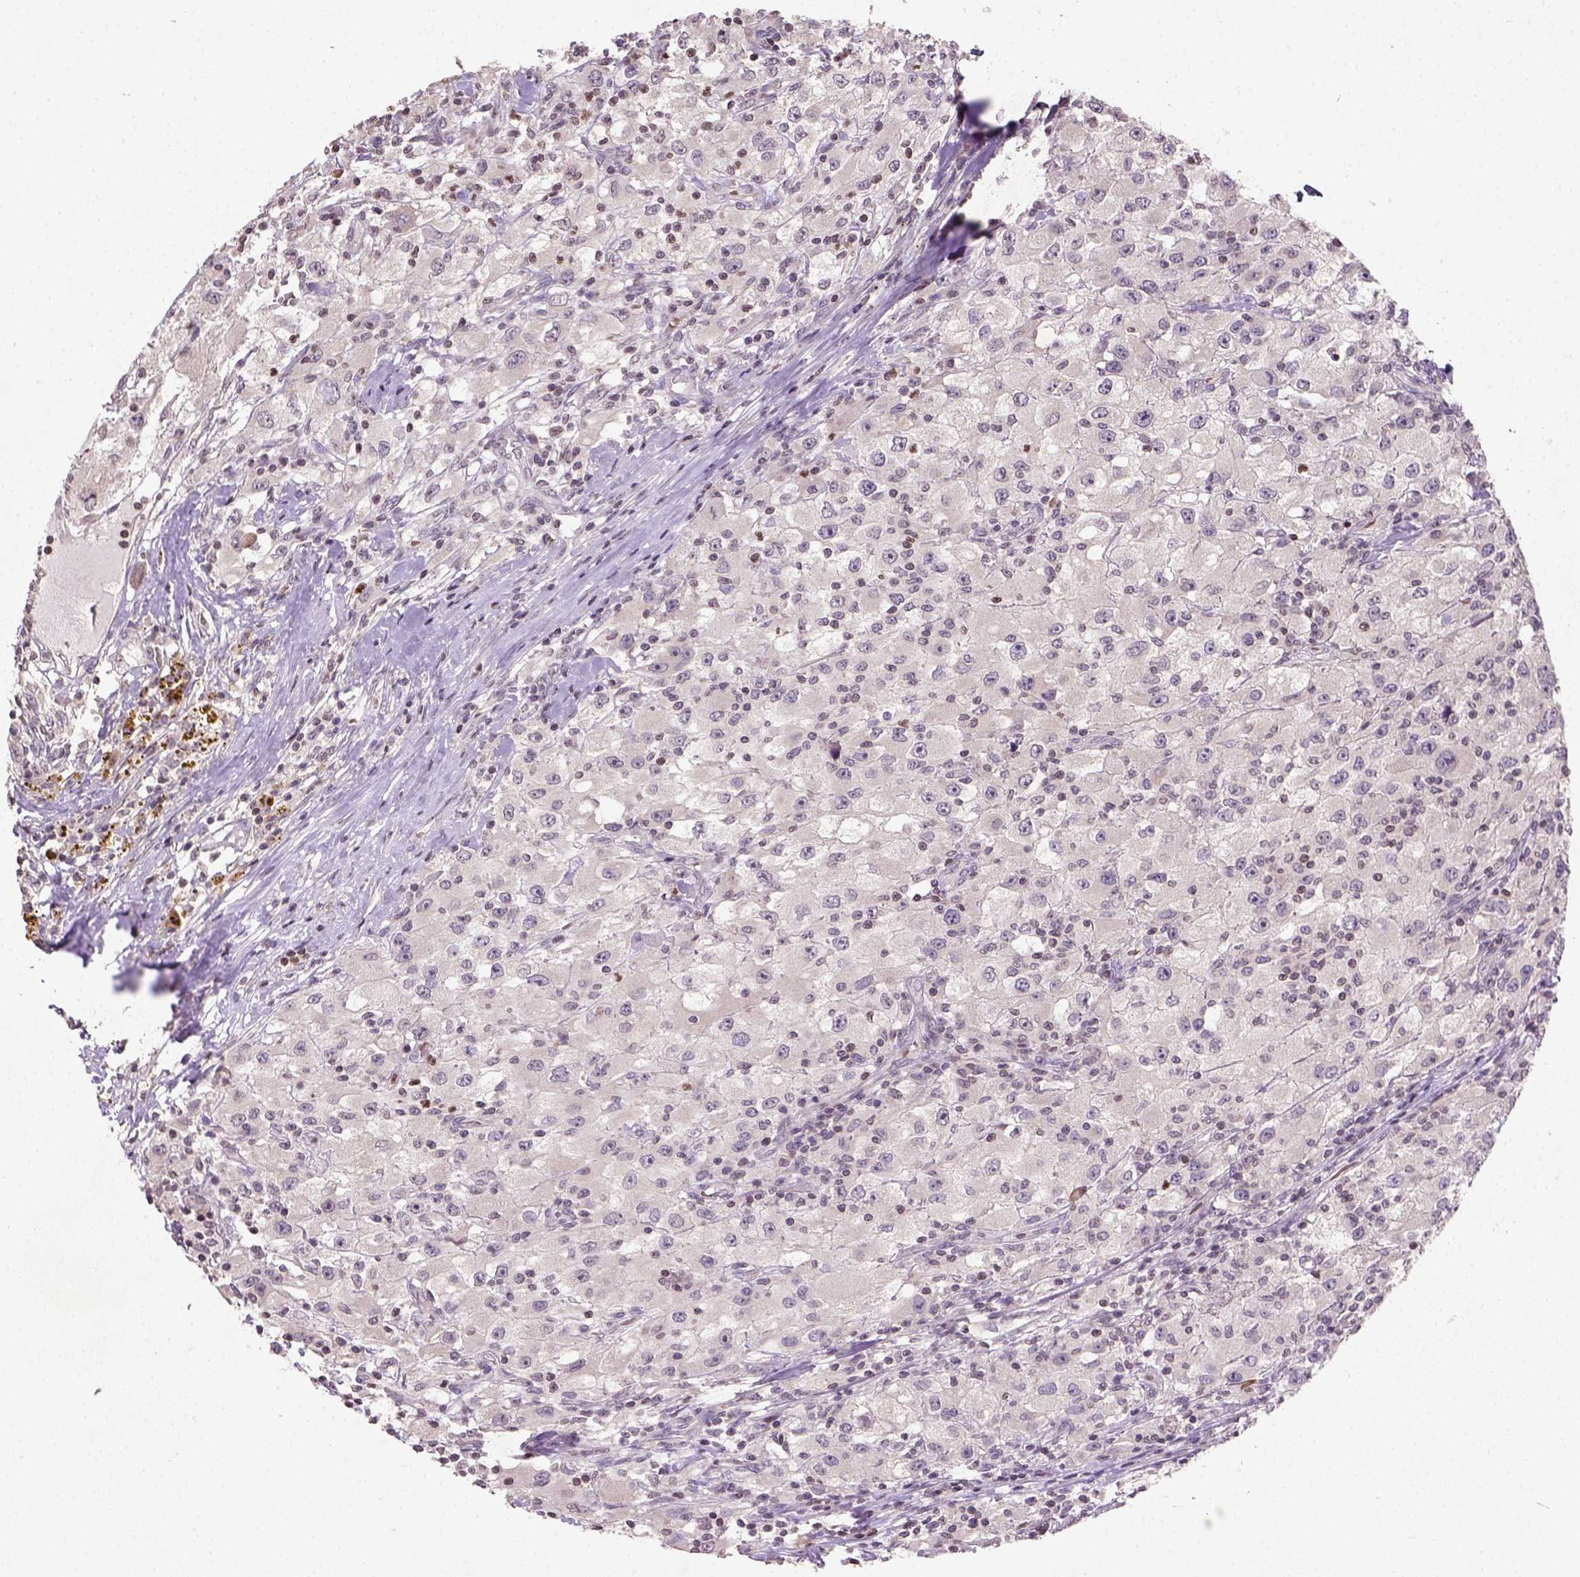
{"staining": {"intensity": "negative", "quantity": "none", "location": "none"}, "tissue": "renal cancer", "cell_type": "Tumor cells", "image_type": "cancer", "snomed": [{"axis": "morphology", "description": "Adenocarcinoma, NOS"}, {"axis": "topography", "description": "Kidney"}], "caption": "Renal adenocarcinoma was stained to show a protein in brown. There is no significant staining in tumor cells.", "gene": "NUDT3", "patient": {"sex": "female", "age": 67}}